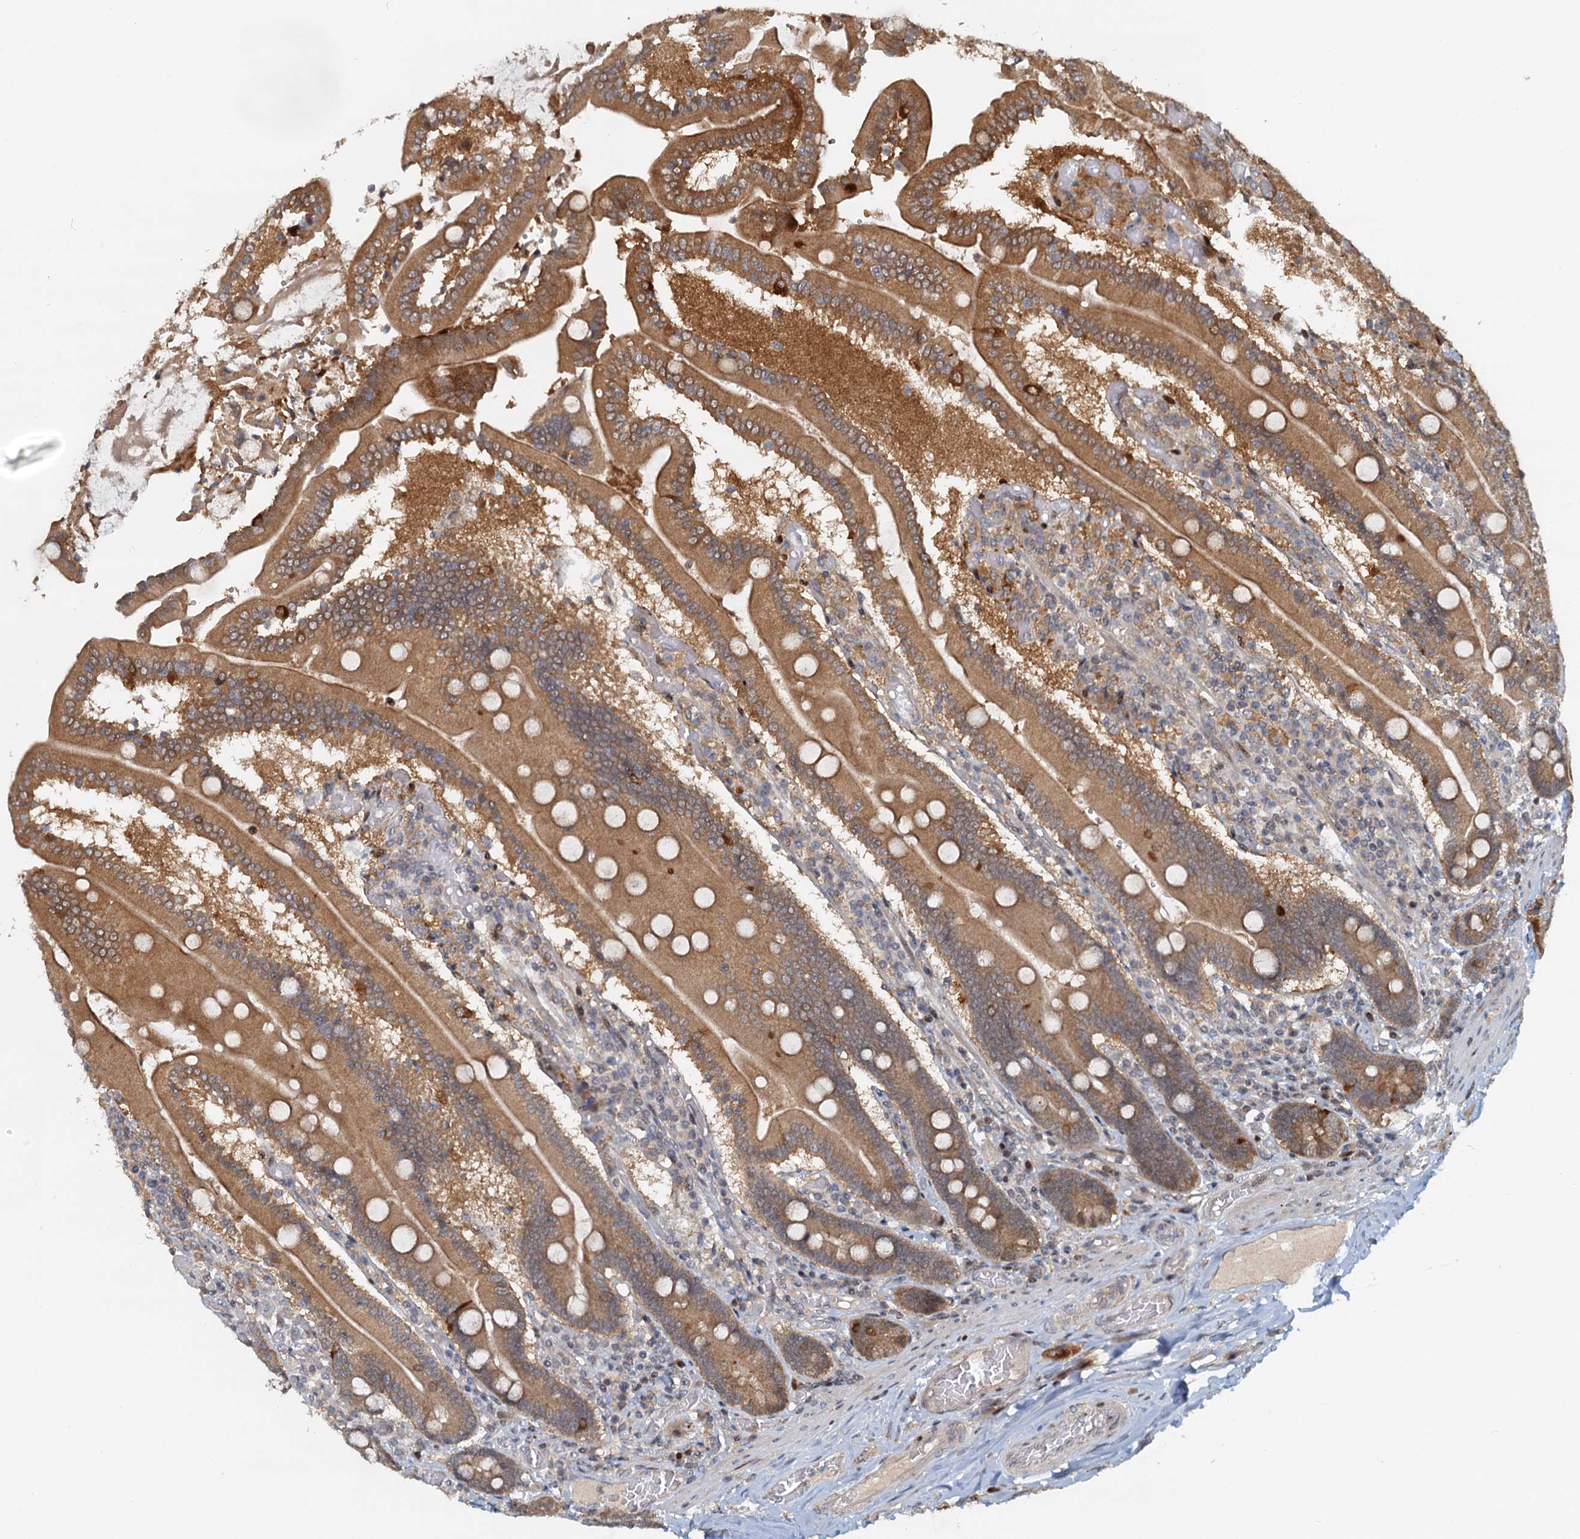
{"staining": {"intensity": "moderate", "quantity": ">75%", "location": "cytoplasmic/membranous"}, "tissue": "duodenum", "cell_type": "Glandular cells", "image_type": "normal", "snomed": [{"axis": "morphology", "description": "Normal tissue, NOS"}, {"axis": "topography", "description": "Duodenum"}], "caption": "Immunohistochemical staining of normal duodenum demonstrates medium levels of moderate cytoplasmic/membranous expression in approximately >75% of glandular cells.", "gene": "TOLLIP", "patient": {"sex": "female", "age": 62}}